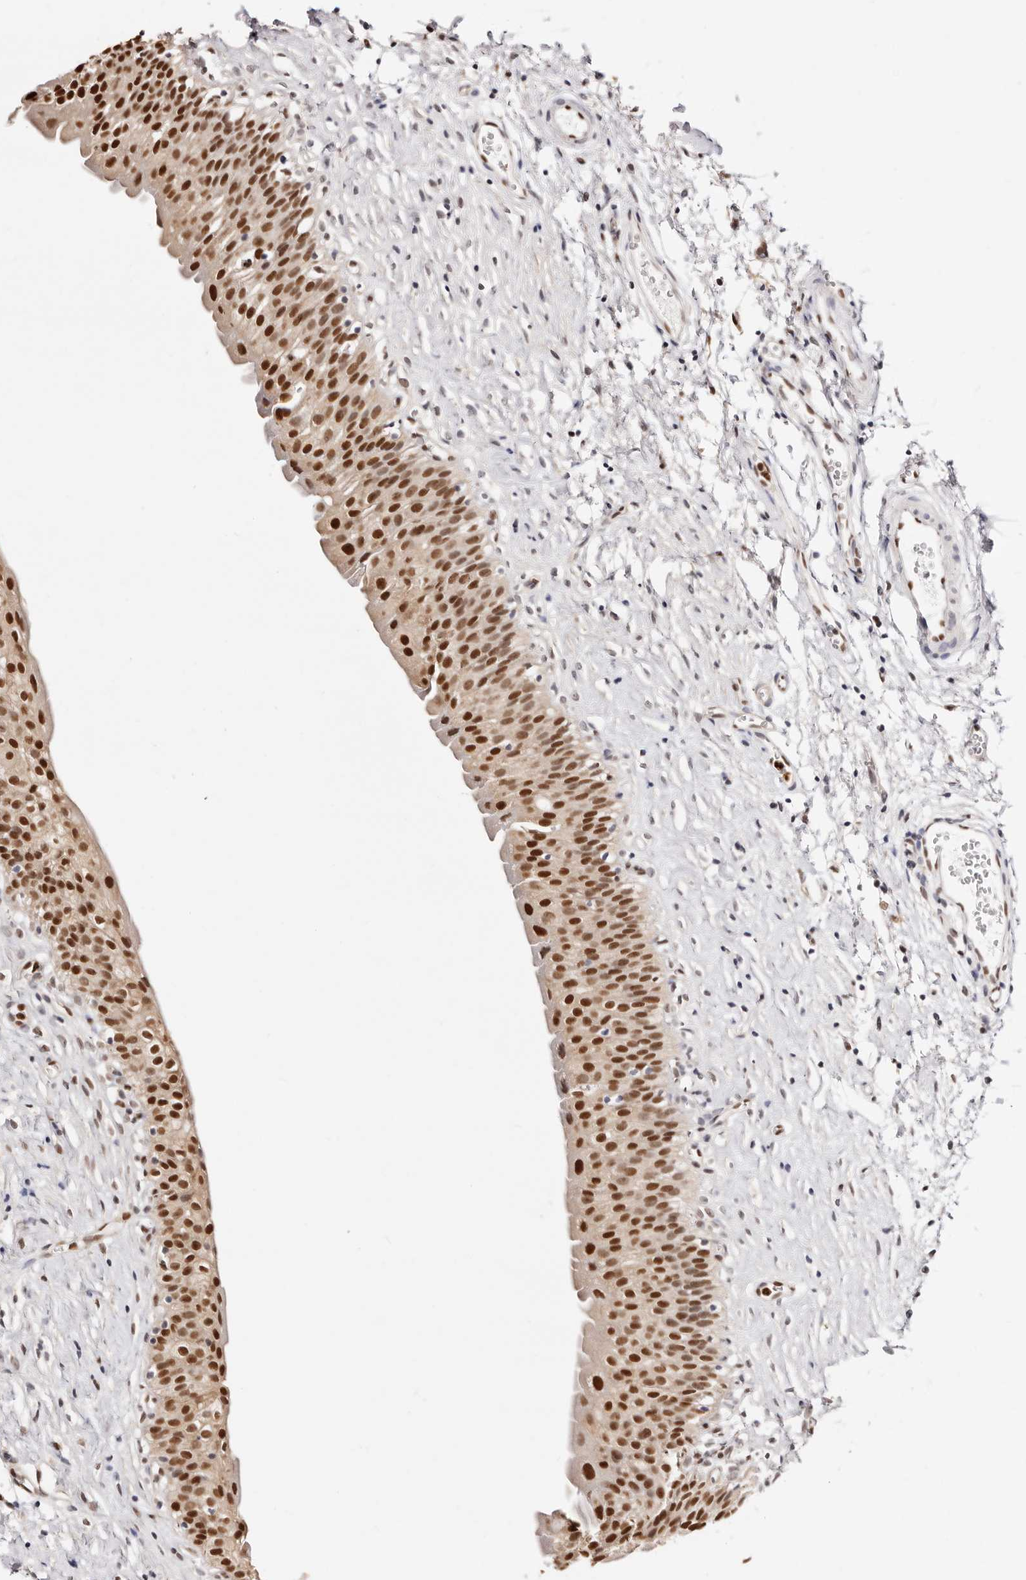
{"staining": {"intensity": "strong", "quantity": ">75%", "location": "nuclear"}, "tissue": "urinary bladder", "cell_type": "Urothelial cells", "image_type": "normal", "snomed": [{"axis": "morphology", "description": "Normal tissue, NOS"}, {"axis": "topography", "description": "Urinary bladder"}], "caption": "Strong nuclear protein expression is identified in about >75% of urothelial cells in urinary bladder. Immunohistochemistry (ihc) stains the protein in brown and the nuclei are stained blue.", "gene": "TKT", "patient": {"sex": "male", "age": 51}}